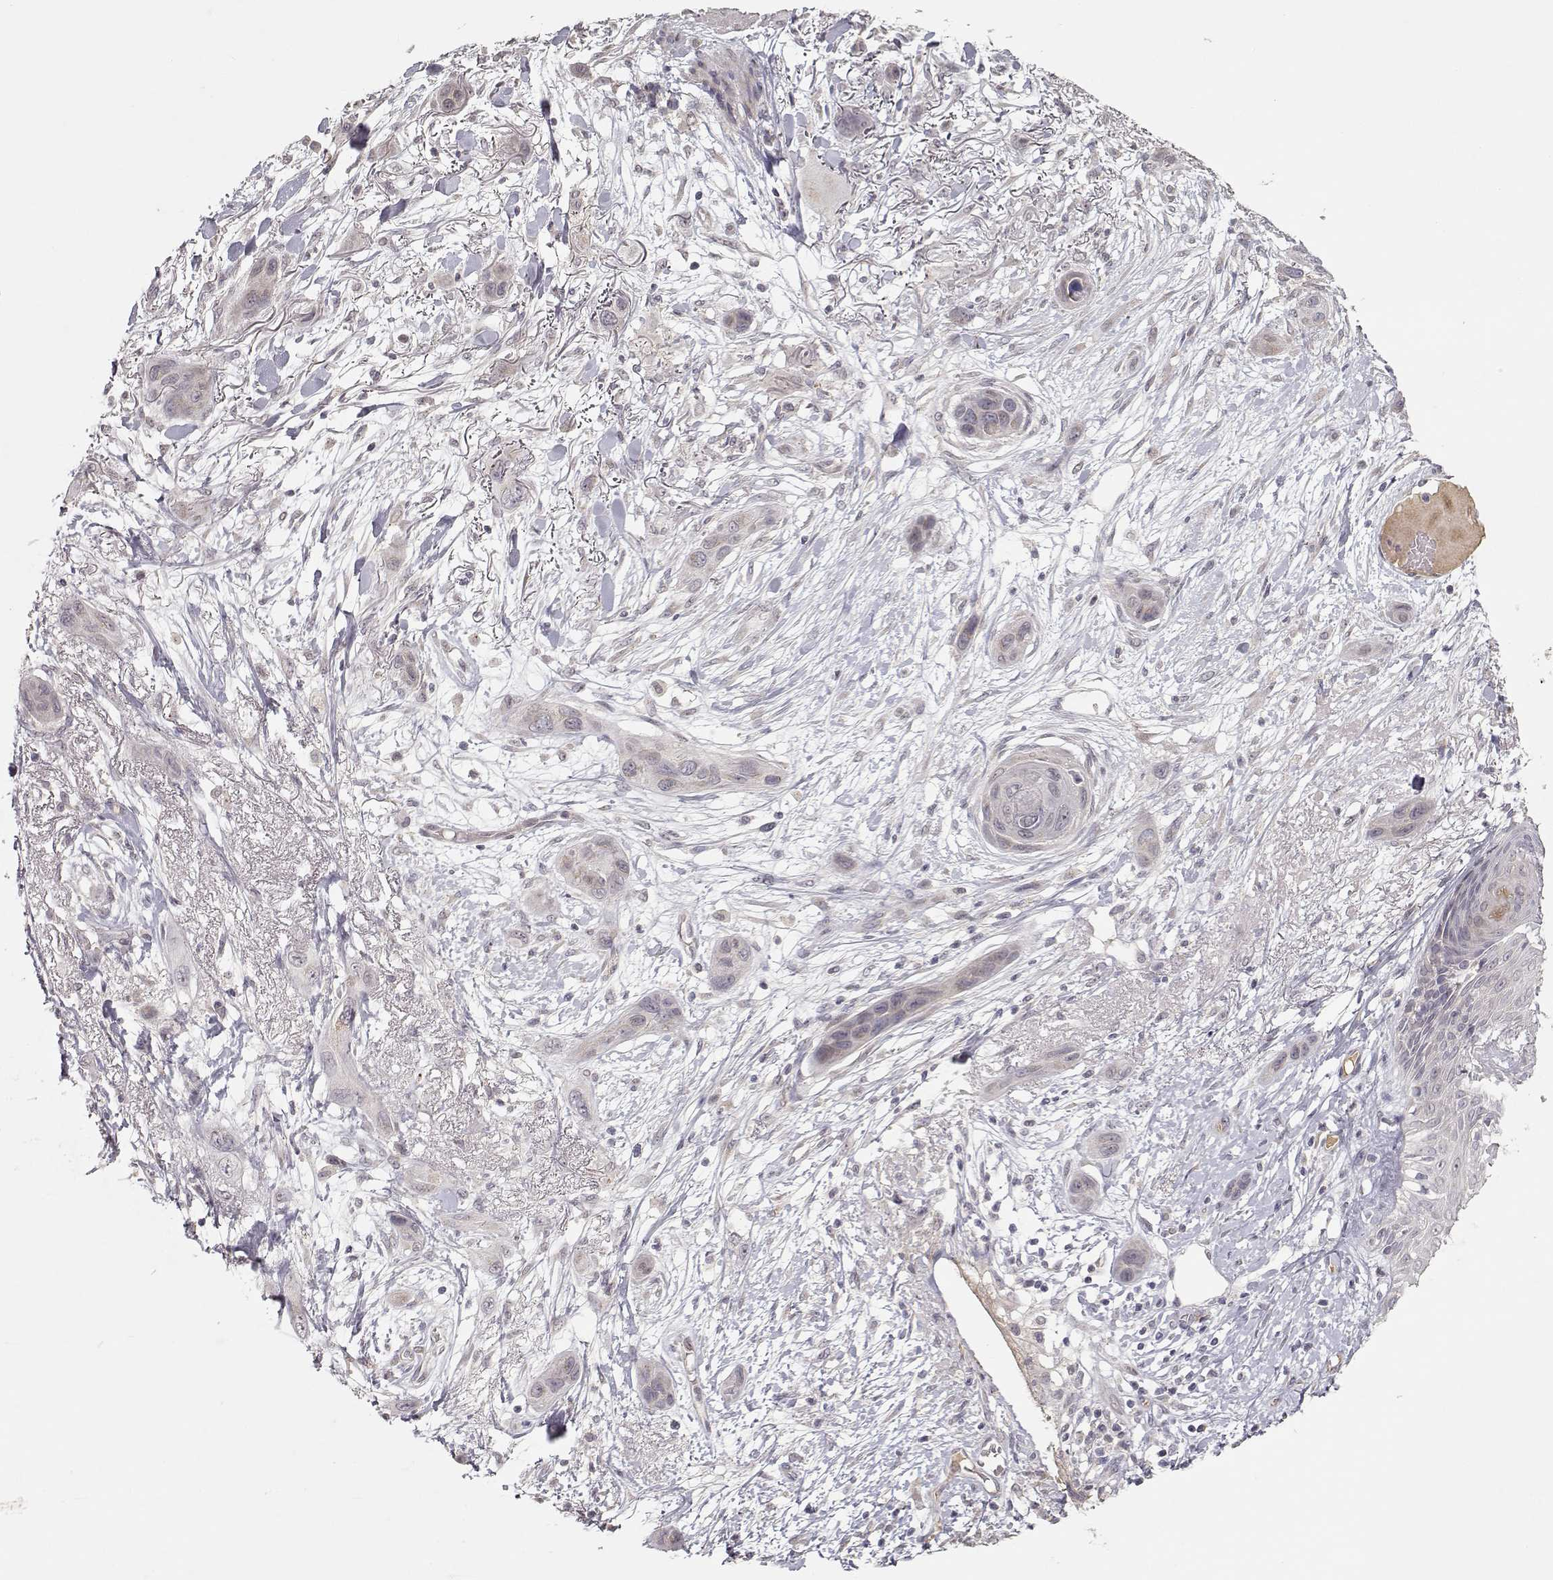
{"staining": {"intensity": "negative", "quantity": "none", "location": "none"}, "tissue": "skin cancer", "cell_type": "Tumor cells", "image_type": "cancer", "snomed": [{"axis": "morphology", "description": "Squamous cell carcinoma, NOS"}, {"axis": "topography", "description": "Skin"}], "caption": "This micrograph is of skin squamous cell carcinoma stained with IHC to label a protein in brown with the nuclei are counter-stained blue. There is no expression in tumor cells.", "gene": "PNMT", "patient": {"sex": "male", "age": 79}}